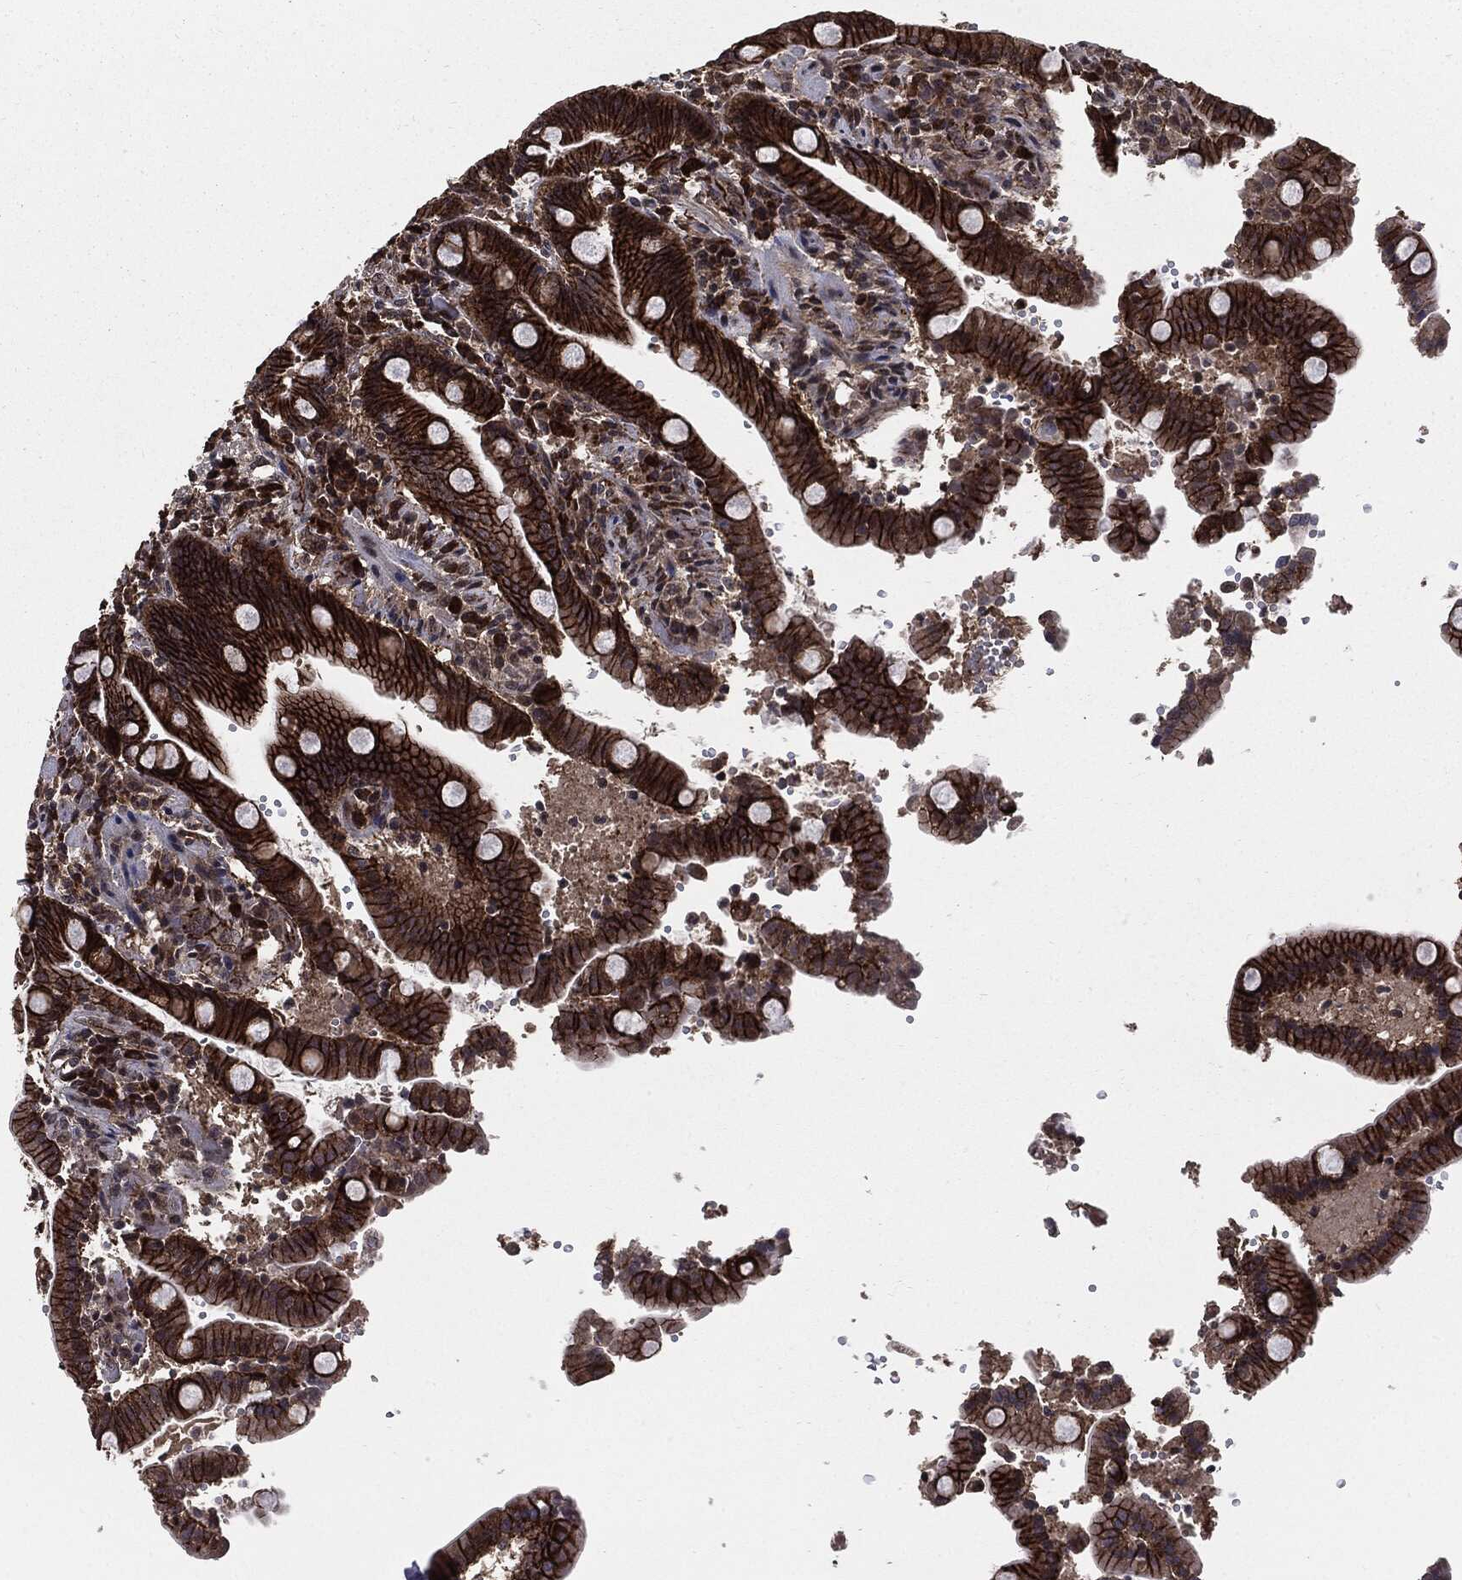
{"staining": {"intensity": "strong", "quantity": ">75%", "location": "cytoplasmic/membranous"}, "tissue": "duodenum", "cell_type": "Glandular cells", "image_type": "normal", "snomed": [{"axis": "morphology", "description": "Normal tissue, NOS"}, {"axis": "topography", "description": "Duodenum"}], "caption": "Human duodenum stained with a brown dye demonstrates strong cytoplasmic/membranous positive positivity in approximately >75% of glandular cells.", "gene": "PTPA", "patient": {"sex": "female", "age": 62}}